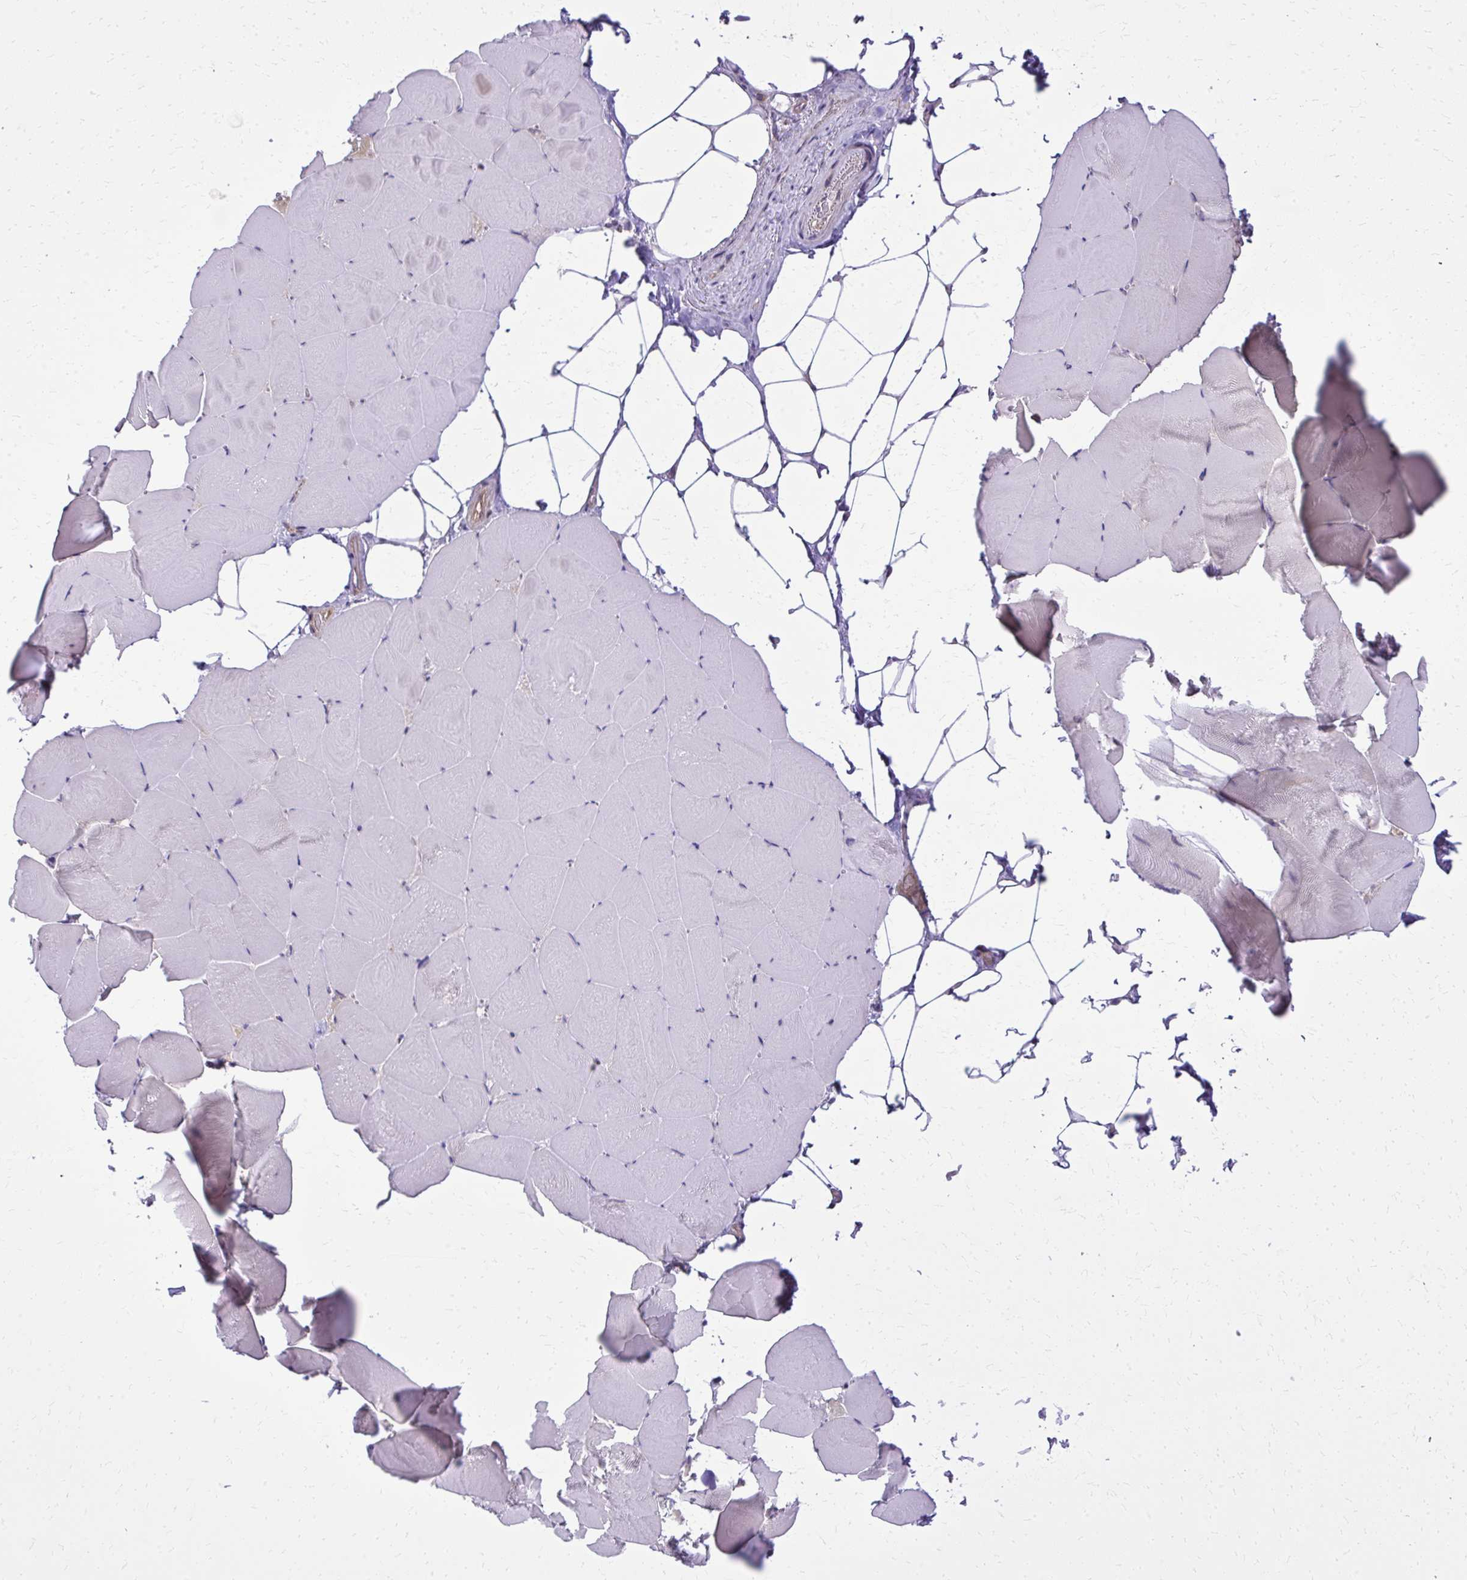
{"staining": {"intensity": "negative", "quantity": "none", "location": "none"}, "tissue": "skeletal muscle", "cell_type": "Myocytes", "image_type": "normal", "snomed": [{"axis": "morphology", "description": "Normal tissue, NOS"}, {"axis": "topography", "description": "Skeletal muscle"}], "caption": "This histopathology image is of benign skeletal muscle stained with IHC to label a protein in brown with the nuclei are counter-stained blue. There is no positivity in myocytes.", "gene": "RUNDC3B", "patient": {"sex": "female", "age": 64}}